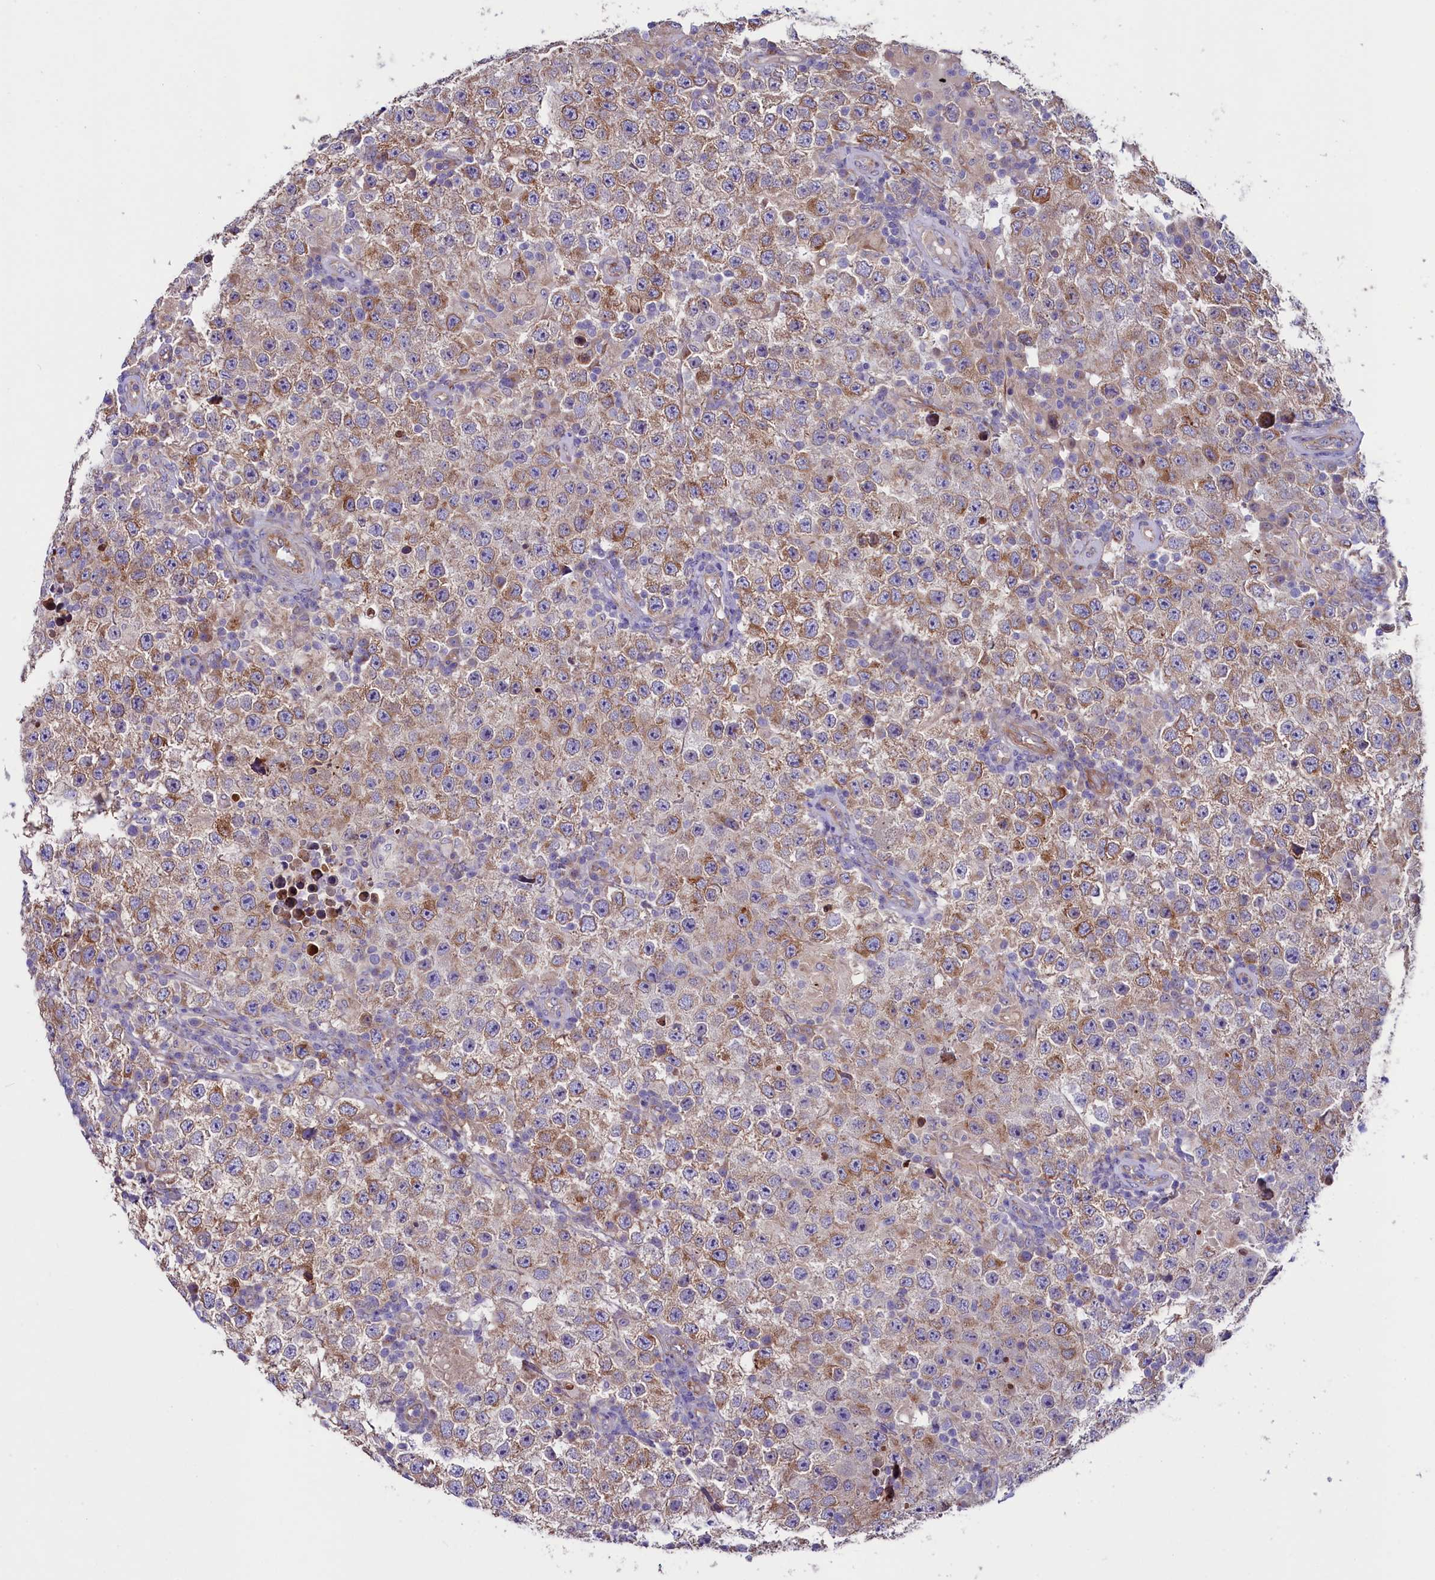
{"staining": {"intensity": "moderate", "quantity": "25%-75%", "location": "cytoplasmic/membranous"}, "tissue": "testis cancer", "cell_type": "Tumor cells", "image_type": "cancer", "snomed": [{"axis": "morphology", "description": "Normal tissue, NOS"}, {"axis": "morphology", "description": "Urothelial carcinoma, High grade"}, {"axis": "morphology", "description": "Seminoma, NOS"}, {"axis": "morphology", "description": "Carcinoma, Embryonal, NOS"}, {"axis": "topography", "description": "Urinary bladder"}, {"axis": "topography", "description": "Testis"}], "caption": "Testis cancer was stained to show a protein in brown. There is medium levels of moderate cytoplasmic/membranous staining in approximately 25%-75% of tumor cells.", "gene": "GPR108", "patient": {"sex": "male", "age": 41}}